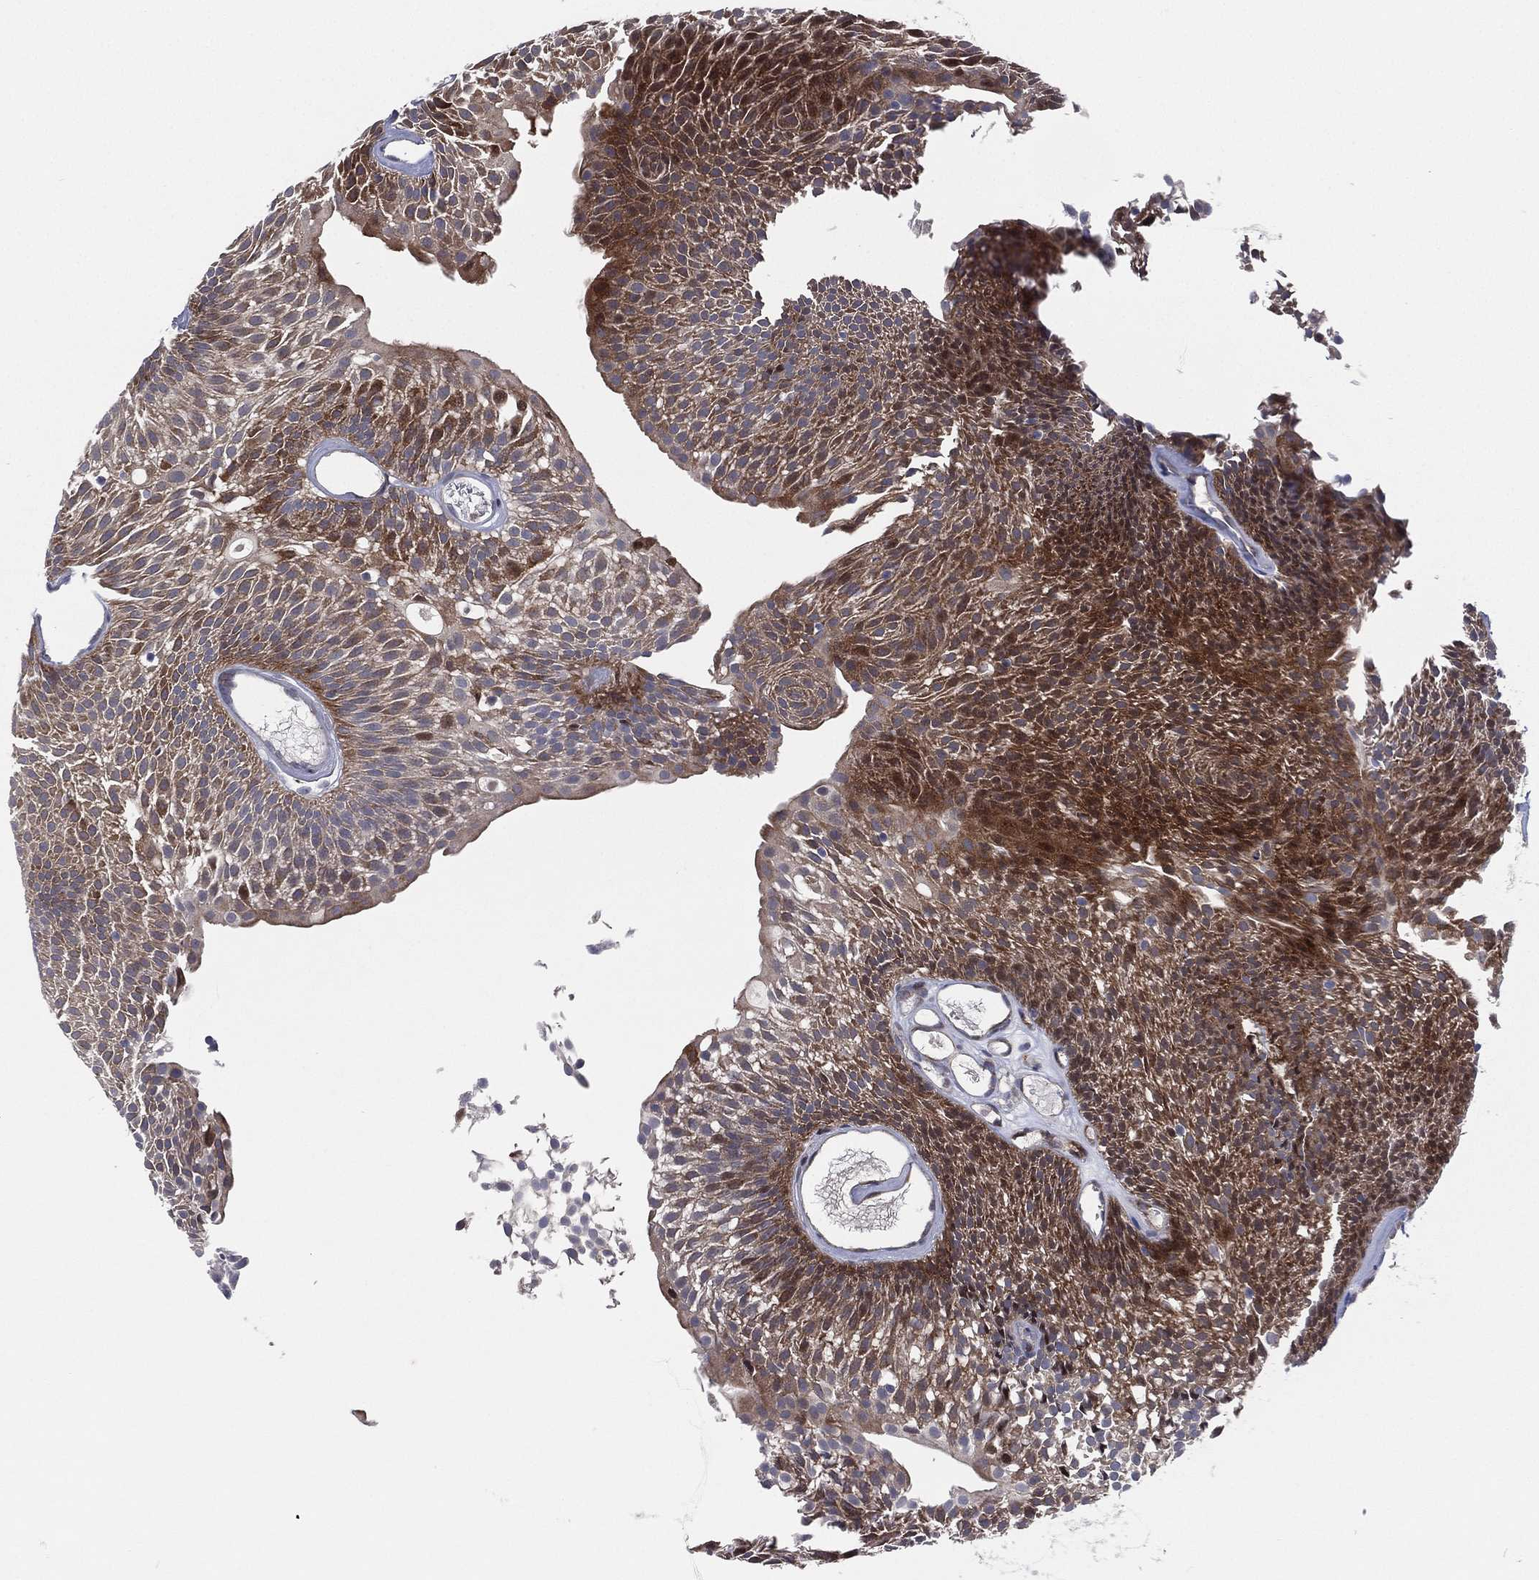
{"staining": {"intensity": "strong", "quantity": "25%-75%", "location": "cytoplasmic/membranous"}, "tissue": "urothelial cancer", "cell_type": "Tumor cells", "image_type": "cancer", "snomed": [{"axis": "morphology", "description": "Urothelial carcinoma, Low grade"}, {"axis": "topography", "description": "Urinary bladder"}], "caption": "This image shows urothelial cancer stained with IHC to label a protein in brown. The cytoplasmic/membranous of tumor cells show strong positivity for the protein. Nuclei are counter-stained blue.", "gene": "UTP14A", "patient": {"sex": "male", "age": 52}}